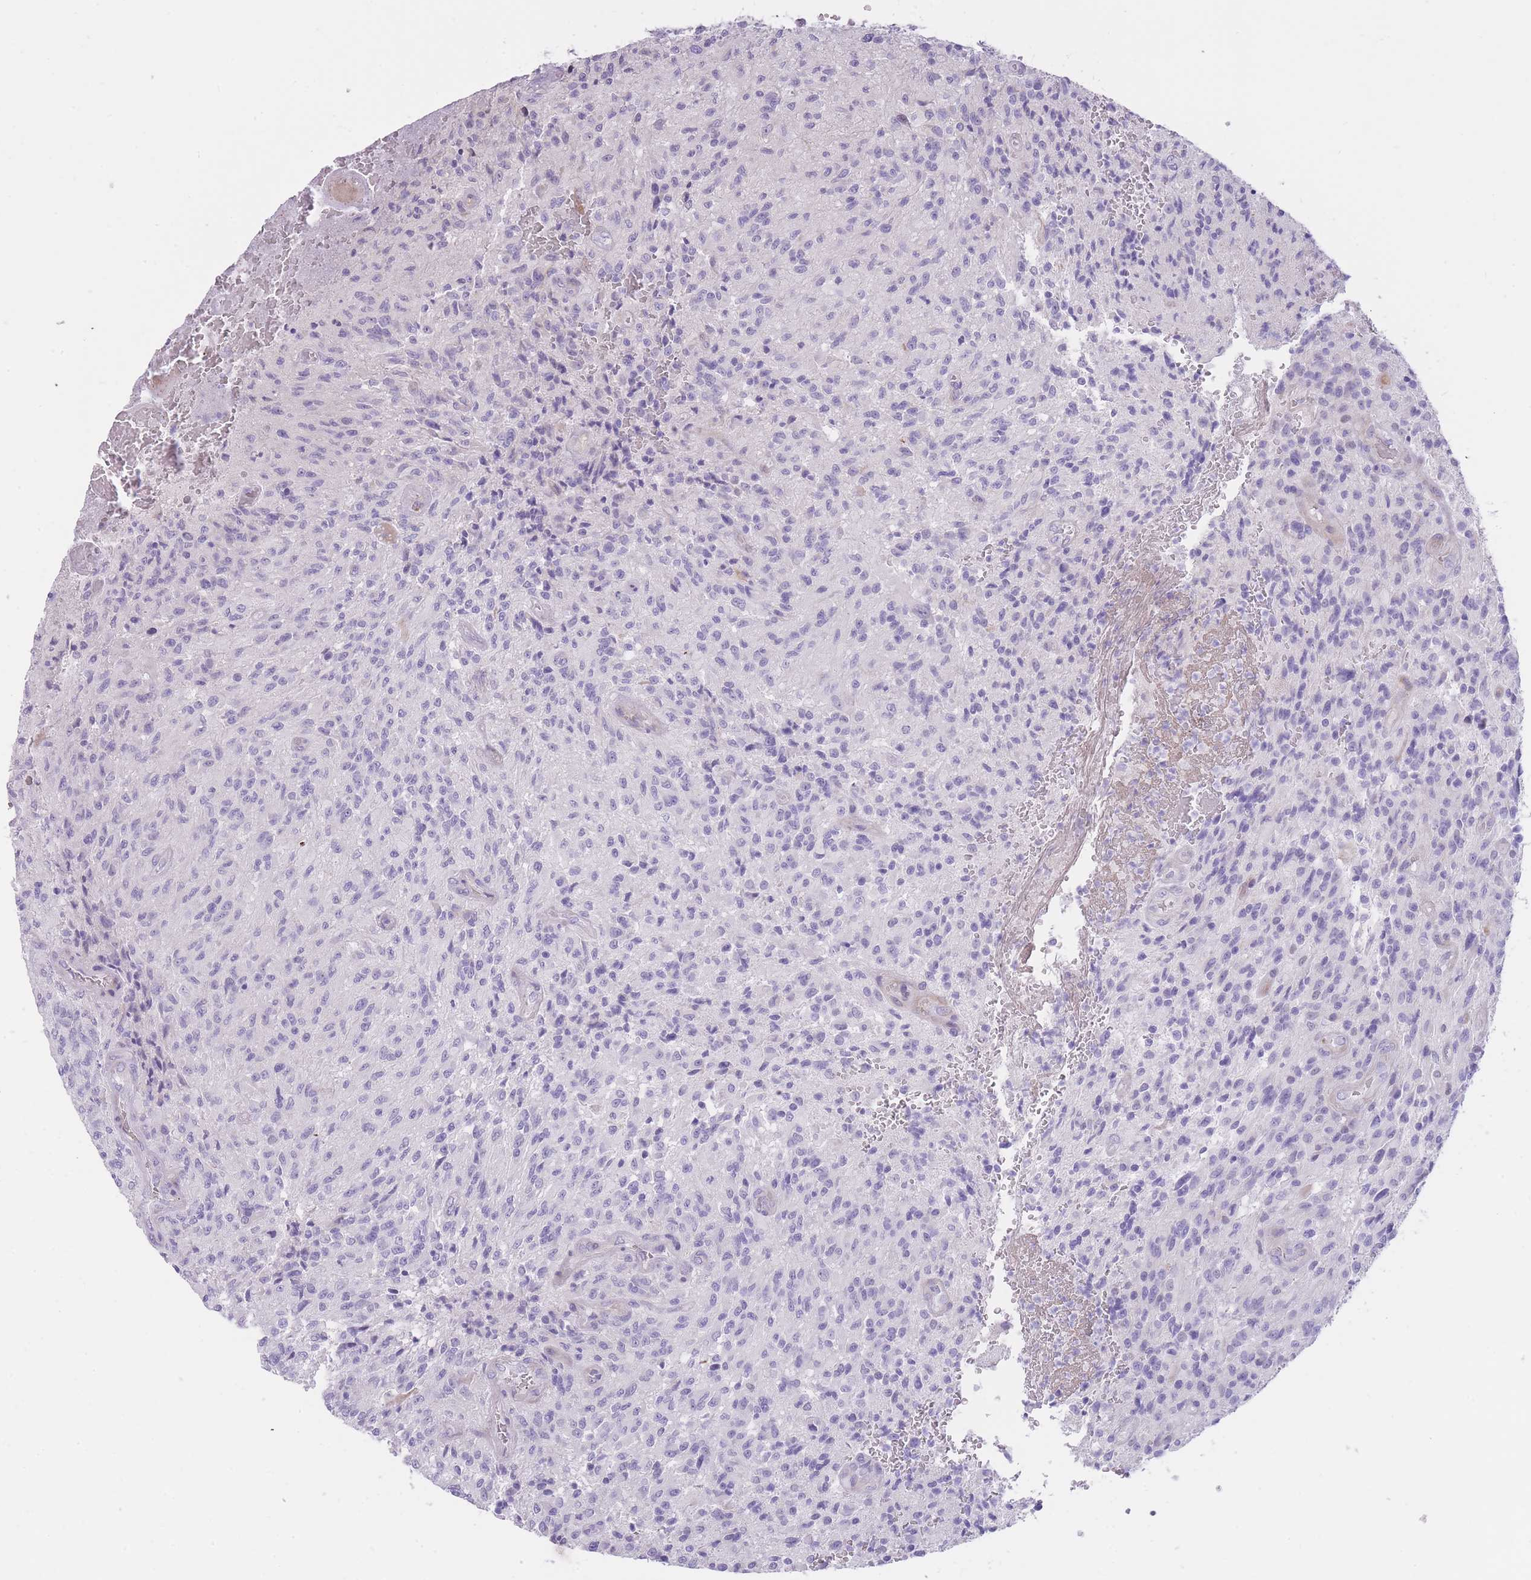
{"staining": {"intensity": "negative", "quantity": "none", "location": "none"}, "tissue": "glioma", "cell_type": "Tumor cells", "image_type": "cancer", "snomed": [{"axis": "morphology", "description": "Normal tissue, NOS"}, {"axis": "morphology", "description": "Glioma, malignant, High grade"}, {"axis": "topography", "description": "Cerebral cortex"}], "caption": "This is an IHC micrograph of glioma. There is no positivity in tumor cells.", "gene": "IMPG1", "patient": {"sex": "male", "age": 56}}